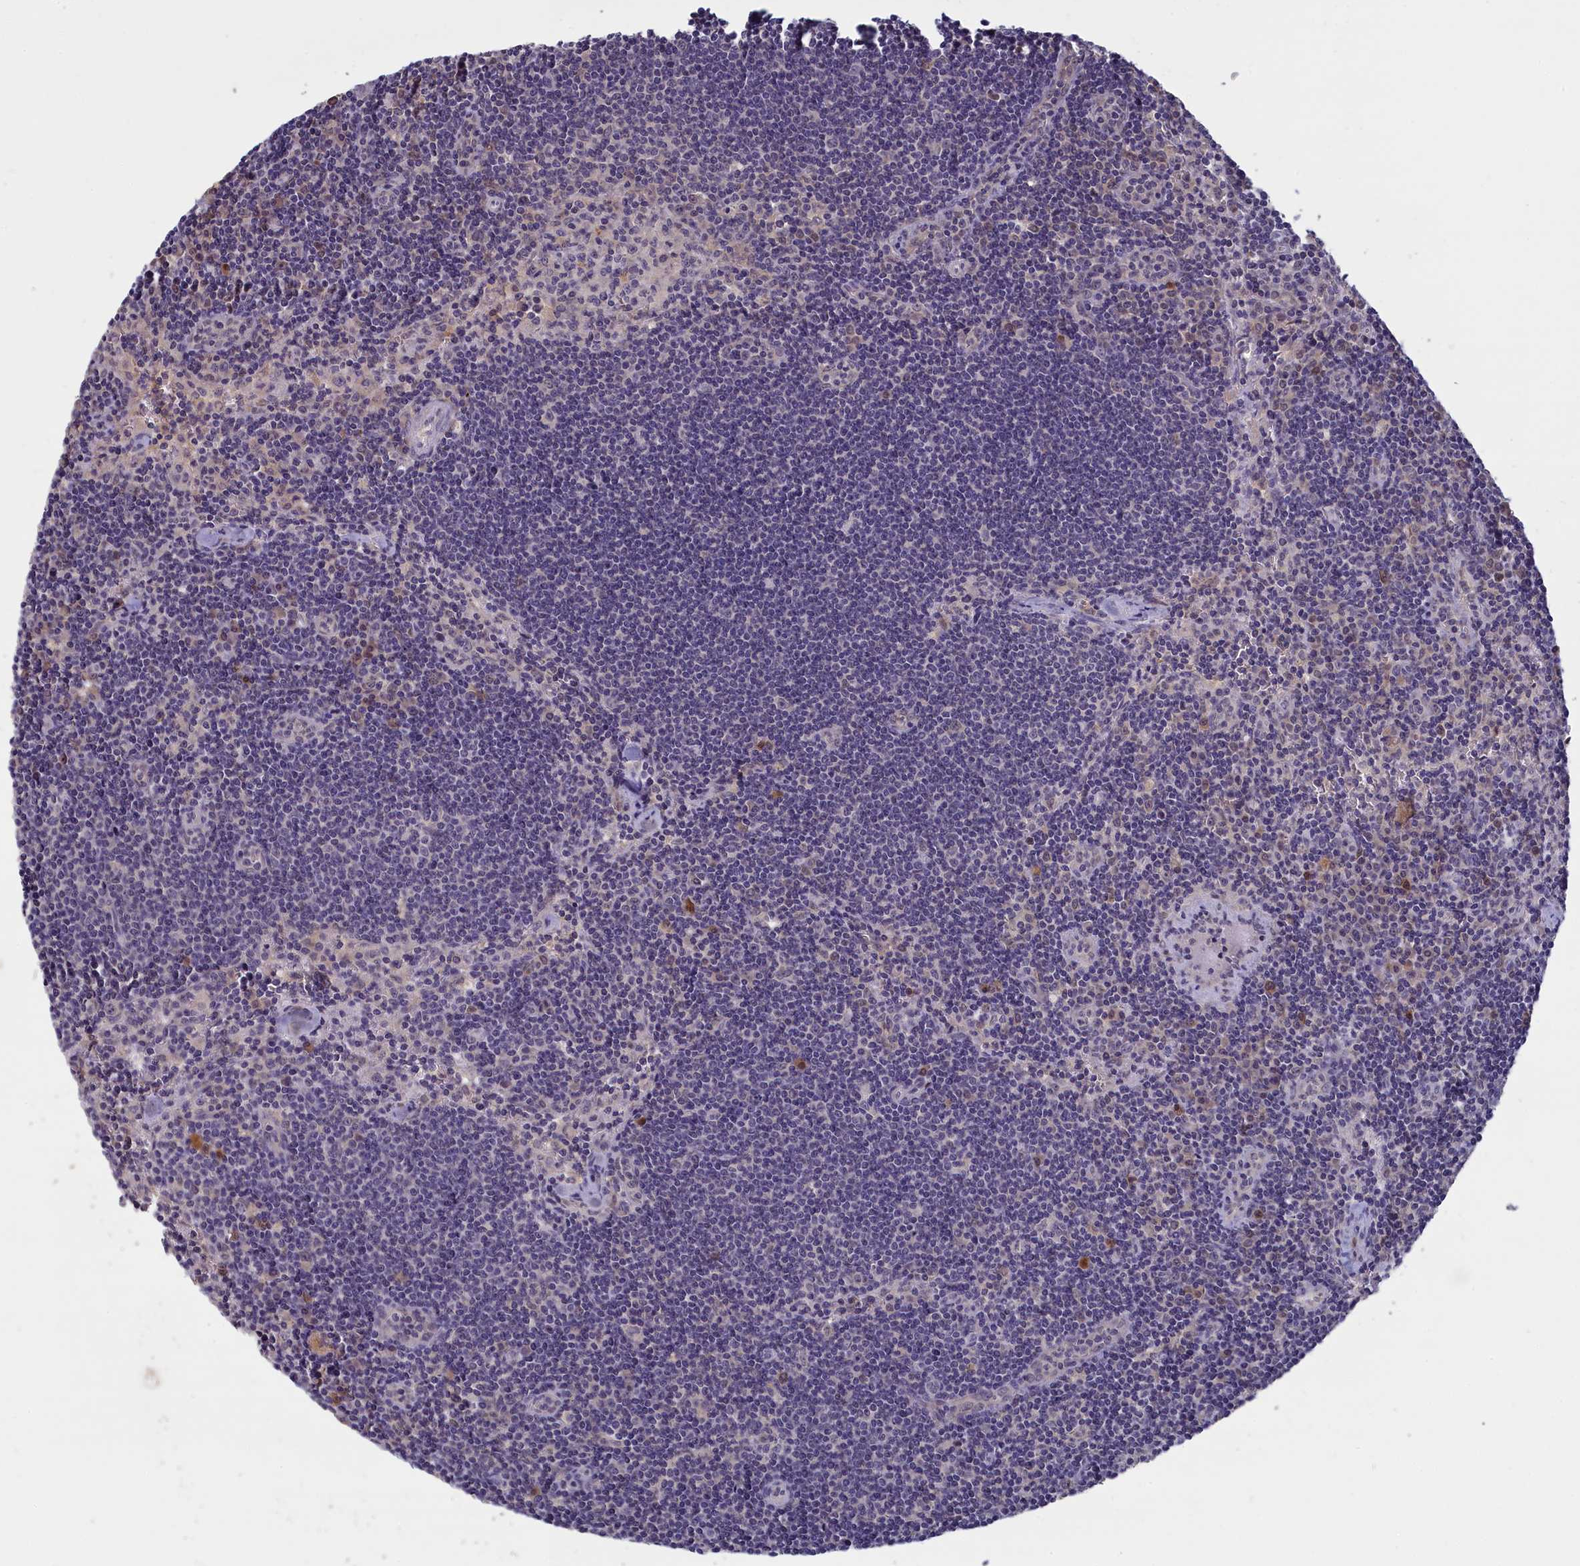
{"staining": {"intensity": "moderate", "quantity": ">75%", "location": "cytoplasmic/membranous,nuclear"}, "tissue": "lymph node", "cell_type": "Germinal center cells", "image_type": "normal", "snomed": [{"axis": "morphology", "description": "Normal tissue, NOS"}, {"axis": "topography", "description": "Lymph node"}], "caption": "Germinal center cells display moderate cytoplasmic/membranous,nuclear staining in approximately >75% of cells in normal lymph node. (IHC, brightfield microscopy, high magnification).", "gene": "UCHL3", "patient": {"sex": "female", "age": 32}}